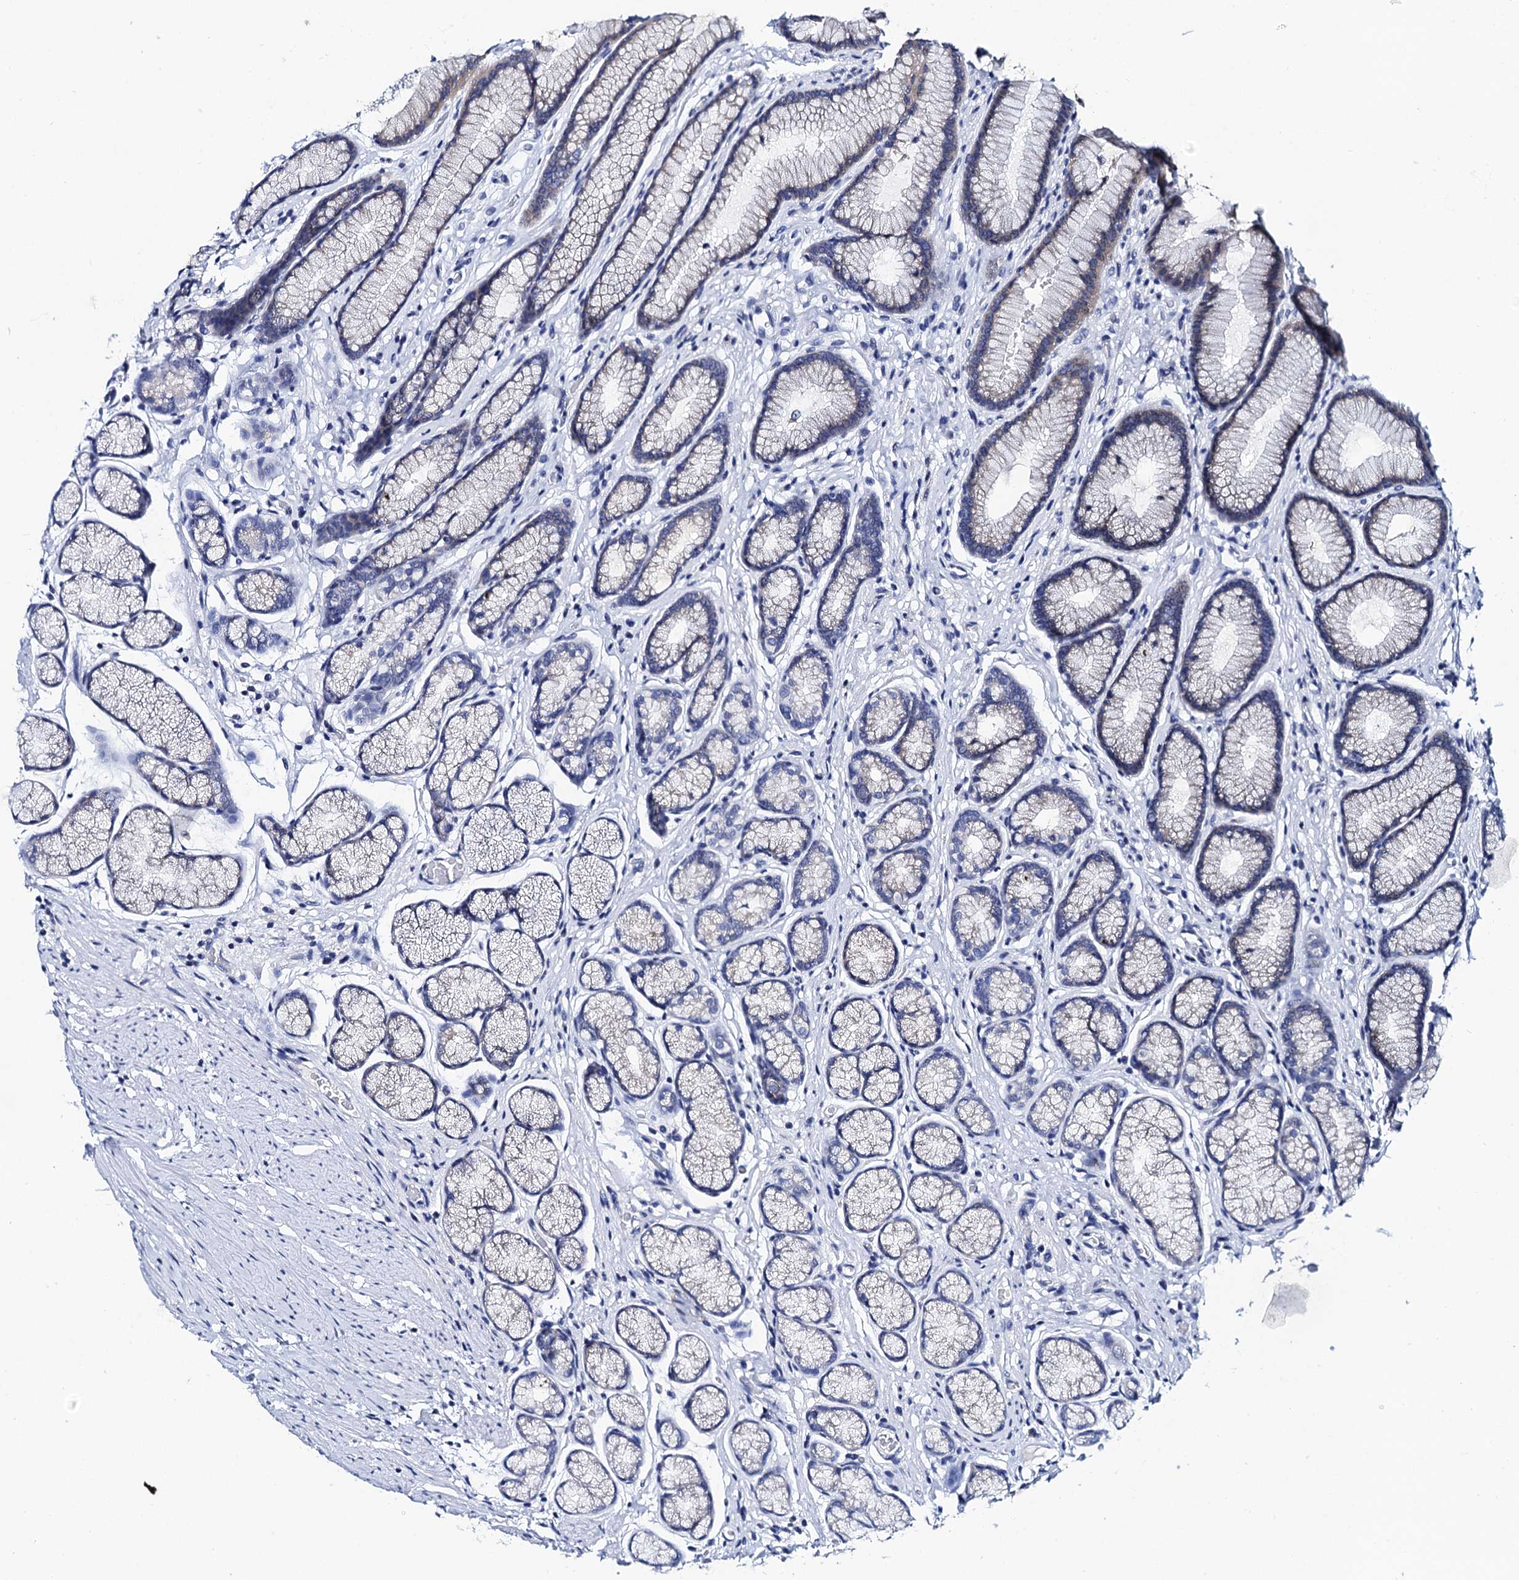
{"staining": {"intensity": "negative", "quantity": "none", "location": "none"}, "tissue": "stomach", "cell_type": "Glandular cells", "image_type": "normal", "snomed": [{"axis": "morphology", "description": "Normal tissue, NOS"}, {"axis": "topography", "description": "Stomach"}], "caption": "This is an immunohistochemistry (IHC) micrograph of normal human stomach. There is no expression in glandular cells.", "gene": "LYPD3", "patient": {"sex": "male", "age": 42}}